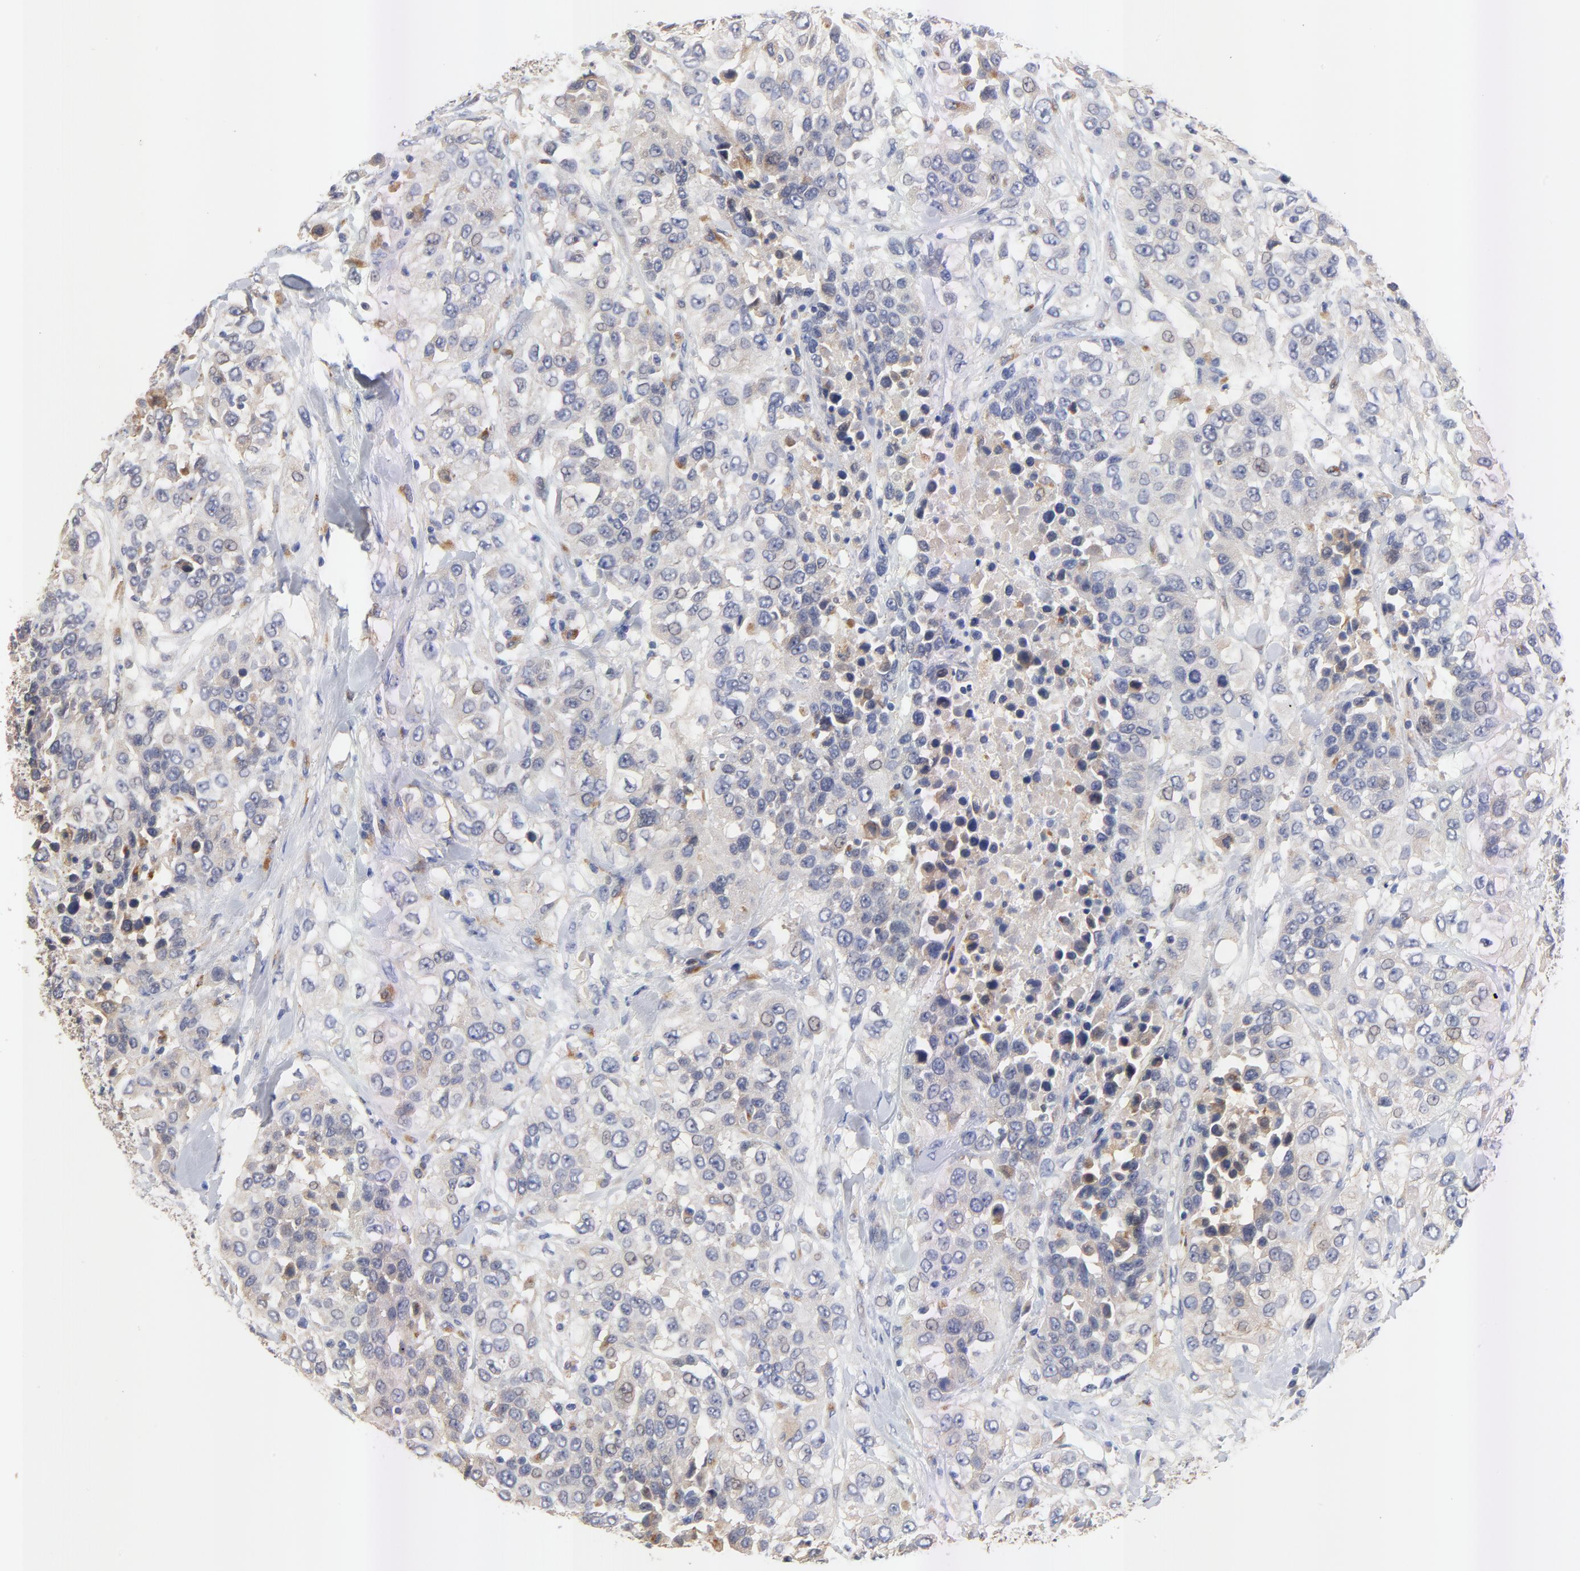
{"staining": {"intensity": "weak", "quantity": ">75%", "location": "cytoplasmic/membranous"}, "tissue": "urothelial cancer", "cell_type": "Tumor cells", "image_type": "cancer", "snomed": [{"axis": "morphology", "description": "Urothelial carcinoma, High grade"}, {"axis": "topography", "description": "Urinary bladder"}], "caption": "A brown stain shows weak cytoplasmic/membranous expression of a protein in human urothelial cancer tumor cells.", "gene": "FBXL2", "patient": {"sex": "female", "age": 80}}